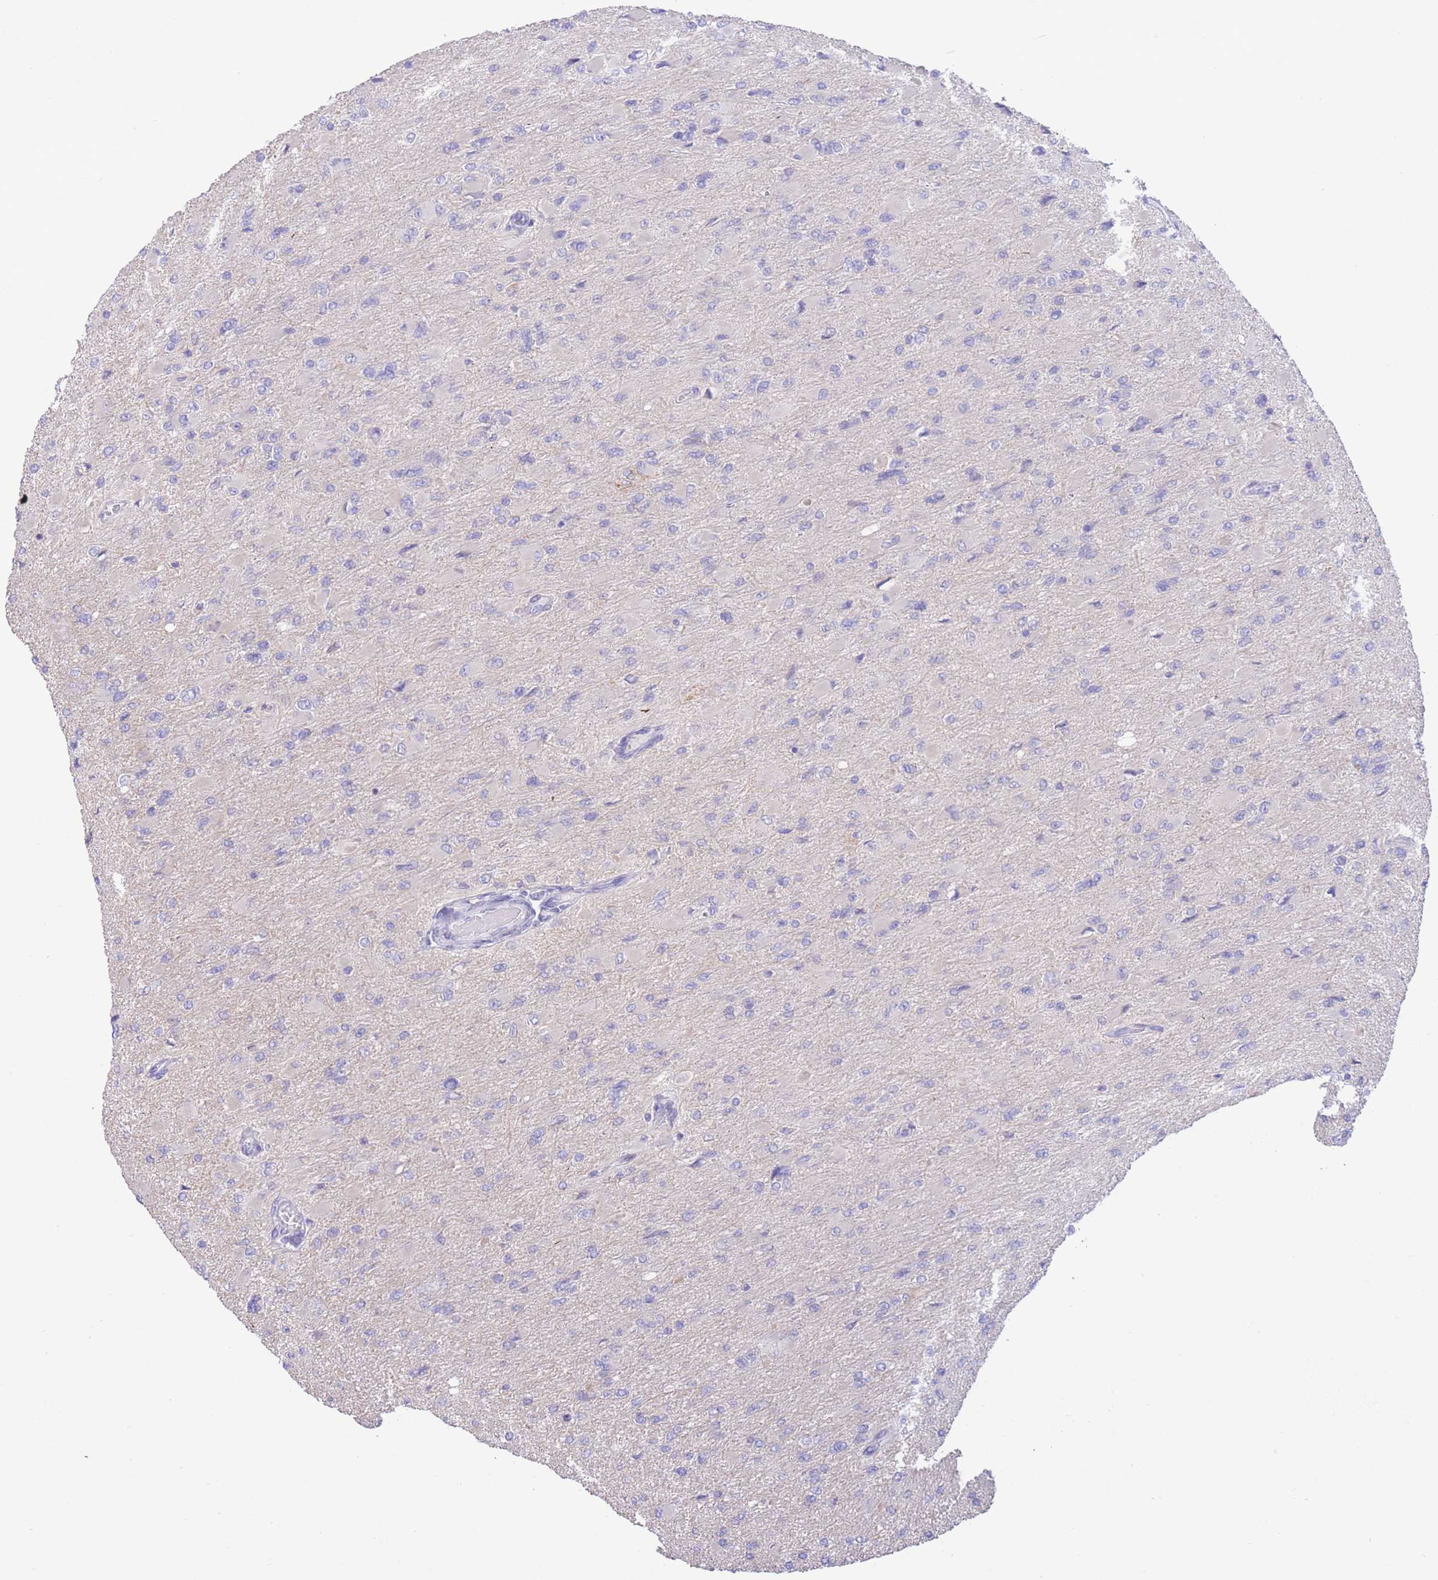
{"staining": {"intensity": "negative", "quantity": "none", "location": "none"}, "tissue": "glioma", "cell_type": "Tumor cells", "image_type": "cancer", "snomed": [{"axis": "morphology", "description": "Glioma, malignant, High grade"}, {"axis": "topography", "description": "Cerebral cortex"}], "caption": "The micrograph demonstrates no significant staining in tumor cells of malignant glioma (high-grade).", "gene": "RPL39L", "patient": {"sex": "female", "age": 36}}